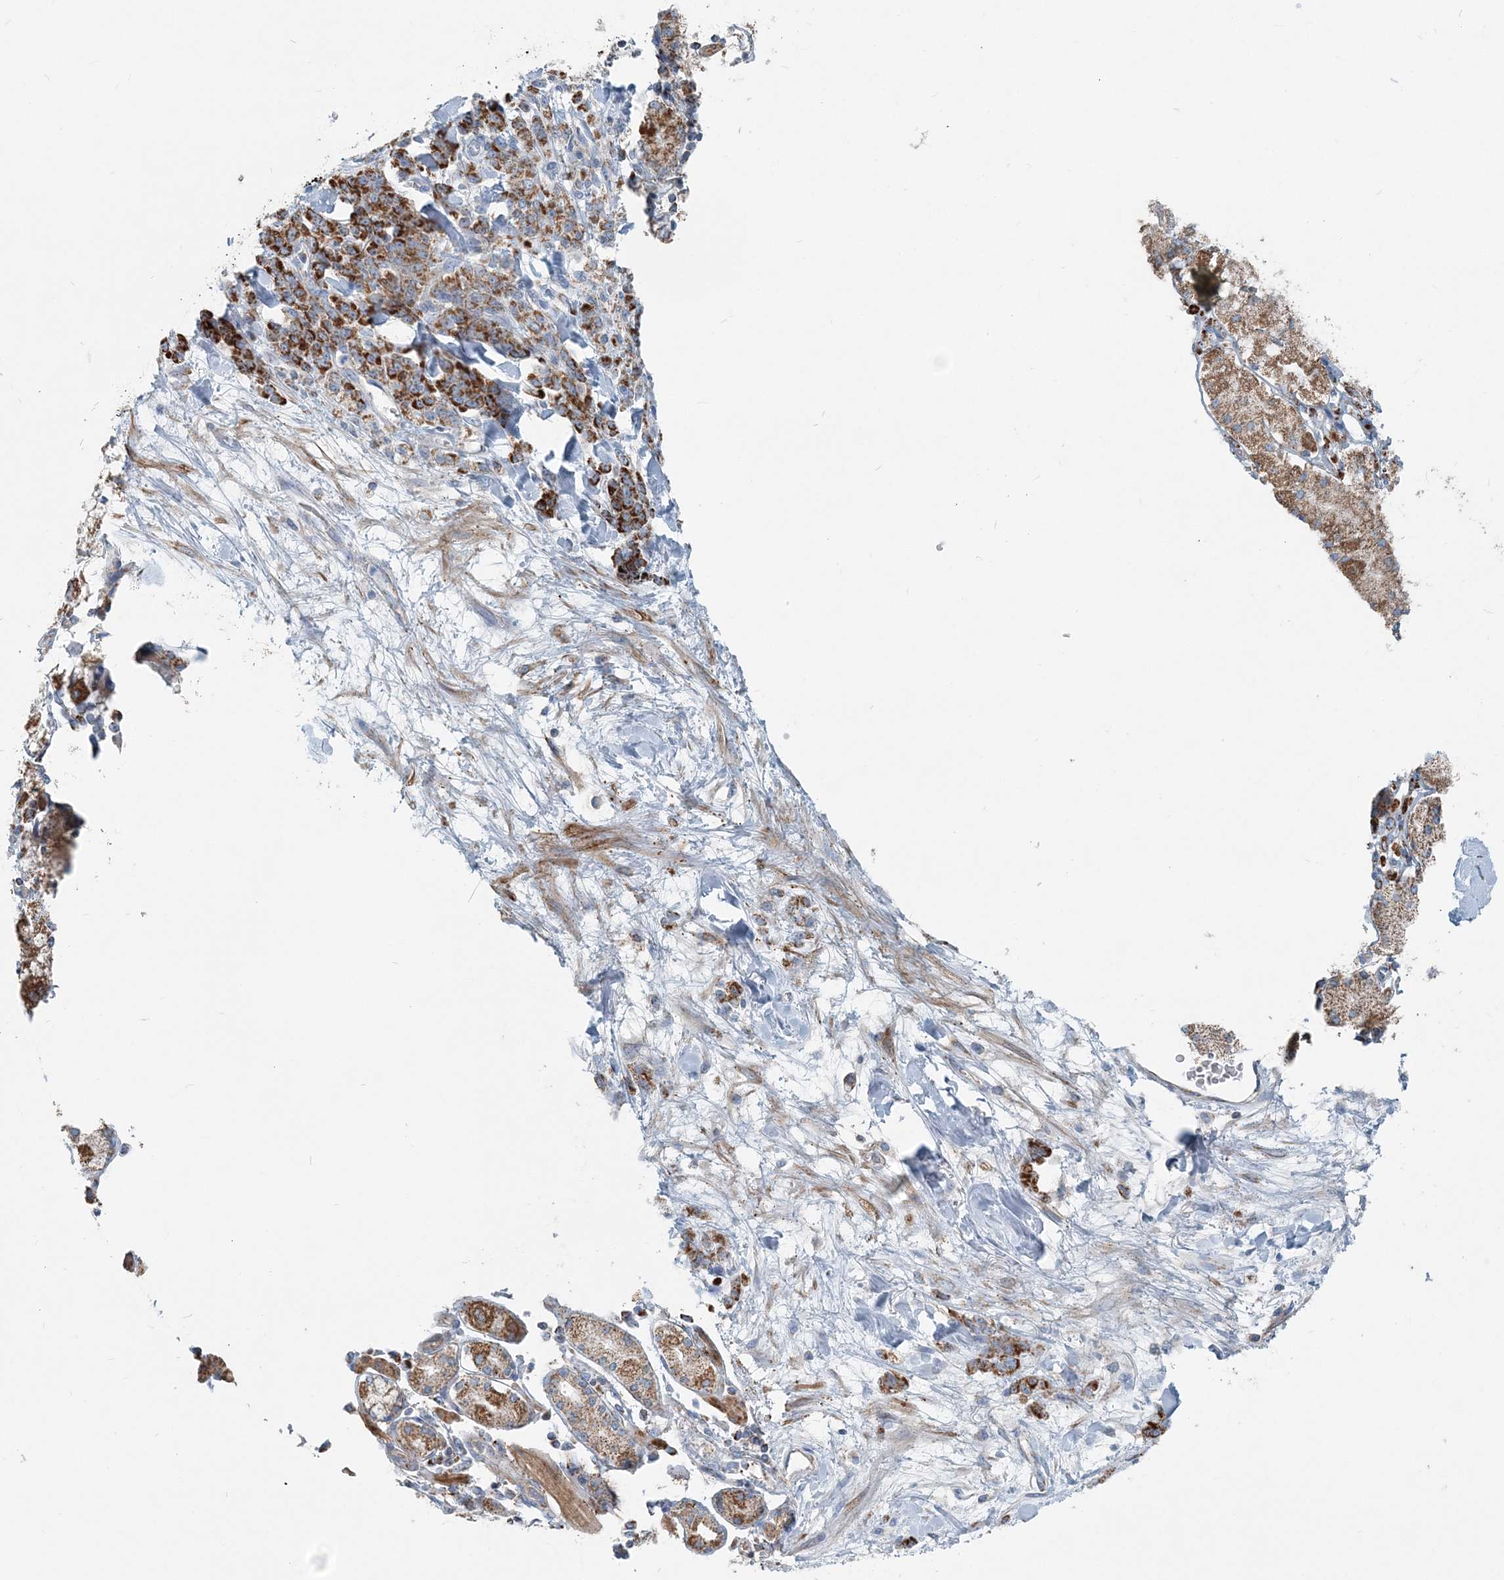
{"staining": {"intensity": "strong", "quantity": ">75%", "location": "cytoplasmic/membranous"}, "tissue": "stomach cancer", "cell_type": "Tumor cells", "image_type": "cancer", "snomed": [{"axis": "morphology", "description": "Normal tissue, NOS"}, {"axis": "morphology", "description": "Adenocarcinoma, NOS"}, {"axis": "topography", "description": "Stomach"}], "caption": "A high-resolution image shows immunohistochemistry (IHC) staining of stomach adenocarcinoma, which shows strong cytoplasmic/membranous staining in about >75% of tumor cells. (DAB IHC with brightfield microscopy, high magnification).", "gene": "INTU", "patient": {"sex": "male", "age": 82}}